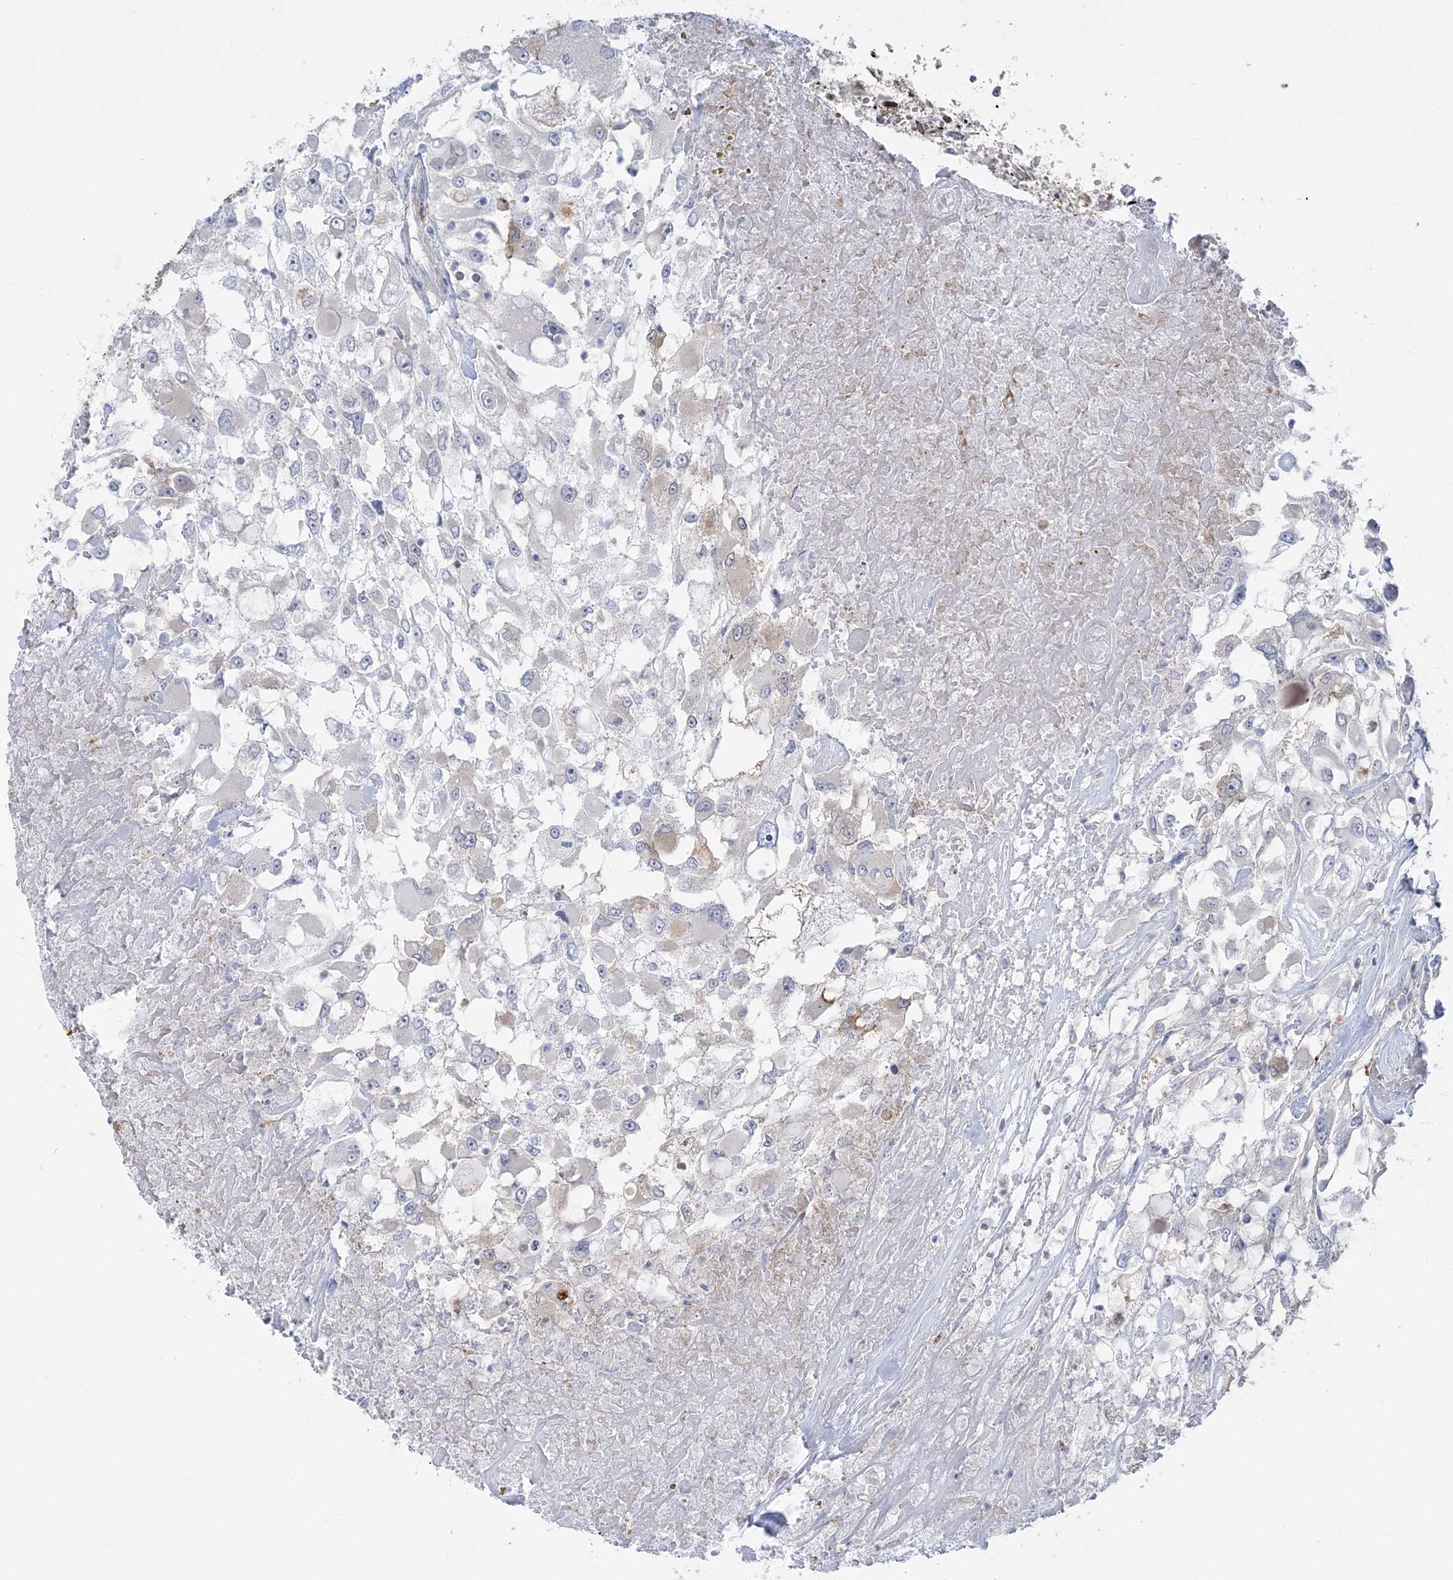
{"staining": {"intensity": "negative", "quantity": "none", "location": "none"}, "tissue": "renal cancer", "cell_type": "Tumor cells", "image_type": "cancer", "snomed": [{"axis": "morphology", "description": "Adenocarcinoma, NOS"}, {"axis": "topography", "description": "Kidney"}], "caption": "Tumor cells show no significant protein staining in renal adenocarcinoma. (IHC, brightfield microscopy, high magnification).", "gene": "HAAO", "patient": {"sex": "female", "age": 52}}